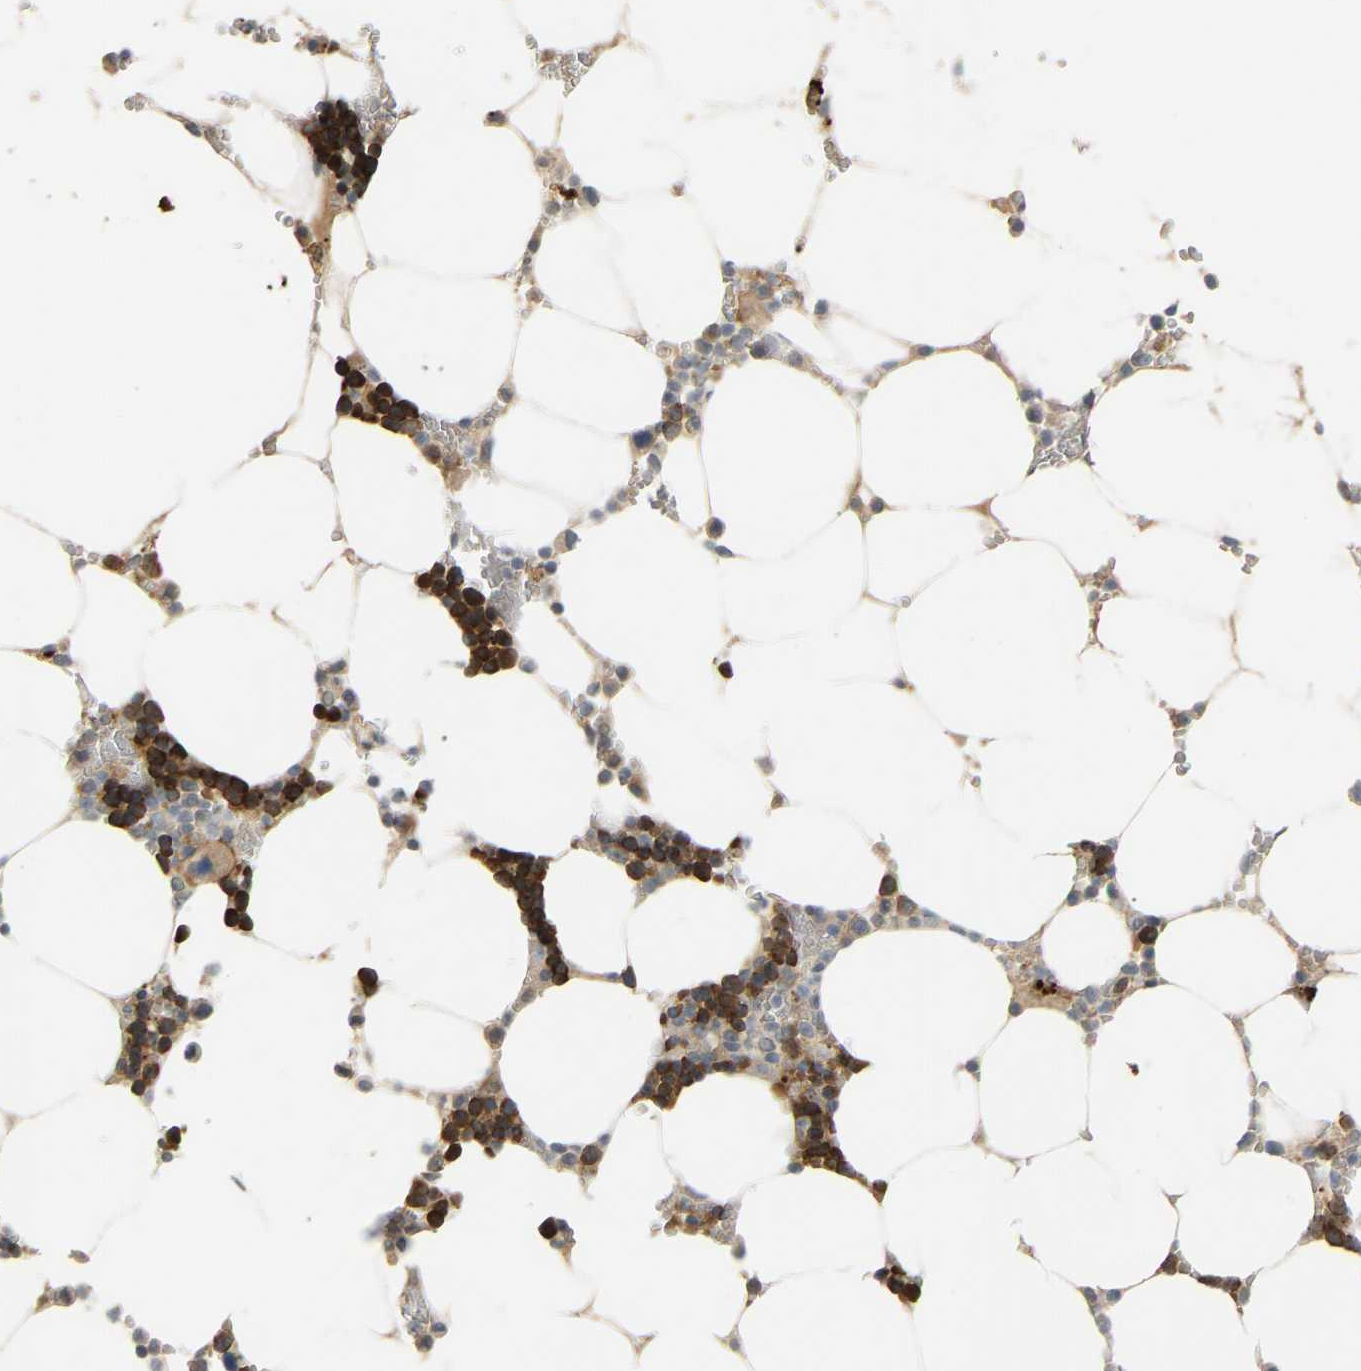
{"staining": {"intensity": "strong", "quantity": ">75%", "location": "cytoplasmic/membranous"}, "tissue": "bone marrow", "cell_type": "Hematopoietic cells", "image_type": "normal", "snomed": [{"axis": "morphology", "description": "Normal tissue, NOS"}, {"axis": "topography", "description": "Bone marrow"}], "caption": "Bone marrow stained with DAB (3,3'-diaminobenzidine) immunohistochemistry shows high levels of strong cytoplasmic/membranous expression in approximately >75% of hematopoietic cells. Using DAB (brown) and hematoxylin (blue) stains, captured at high magnification using brightfield microscopy.", "gene": "POGLUT2", "patient": {"sex": "male", "age": 70}}